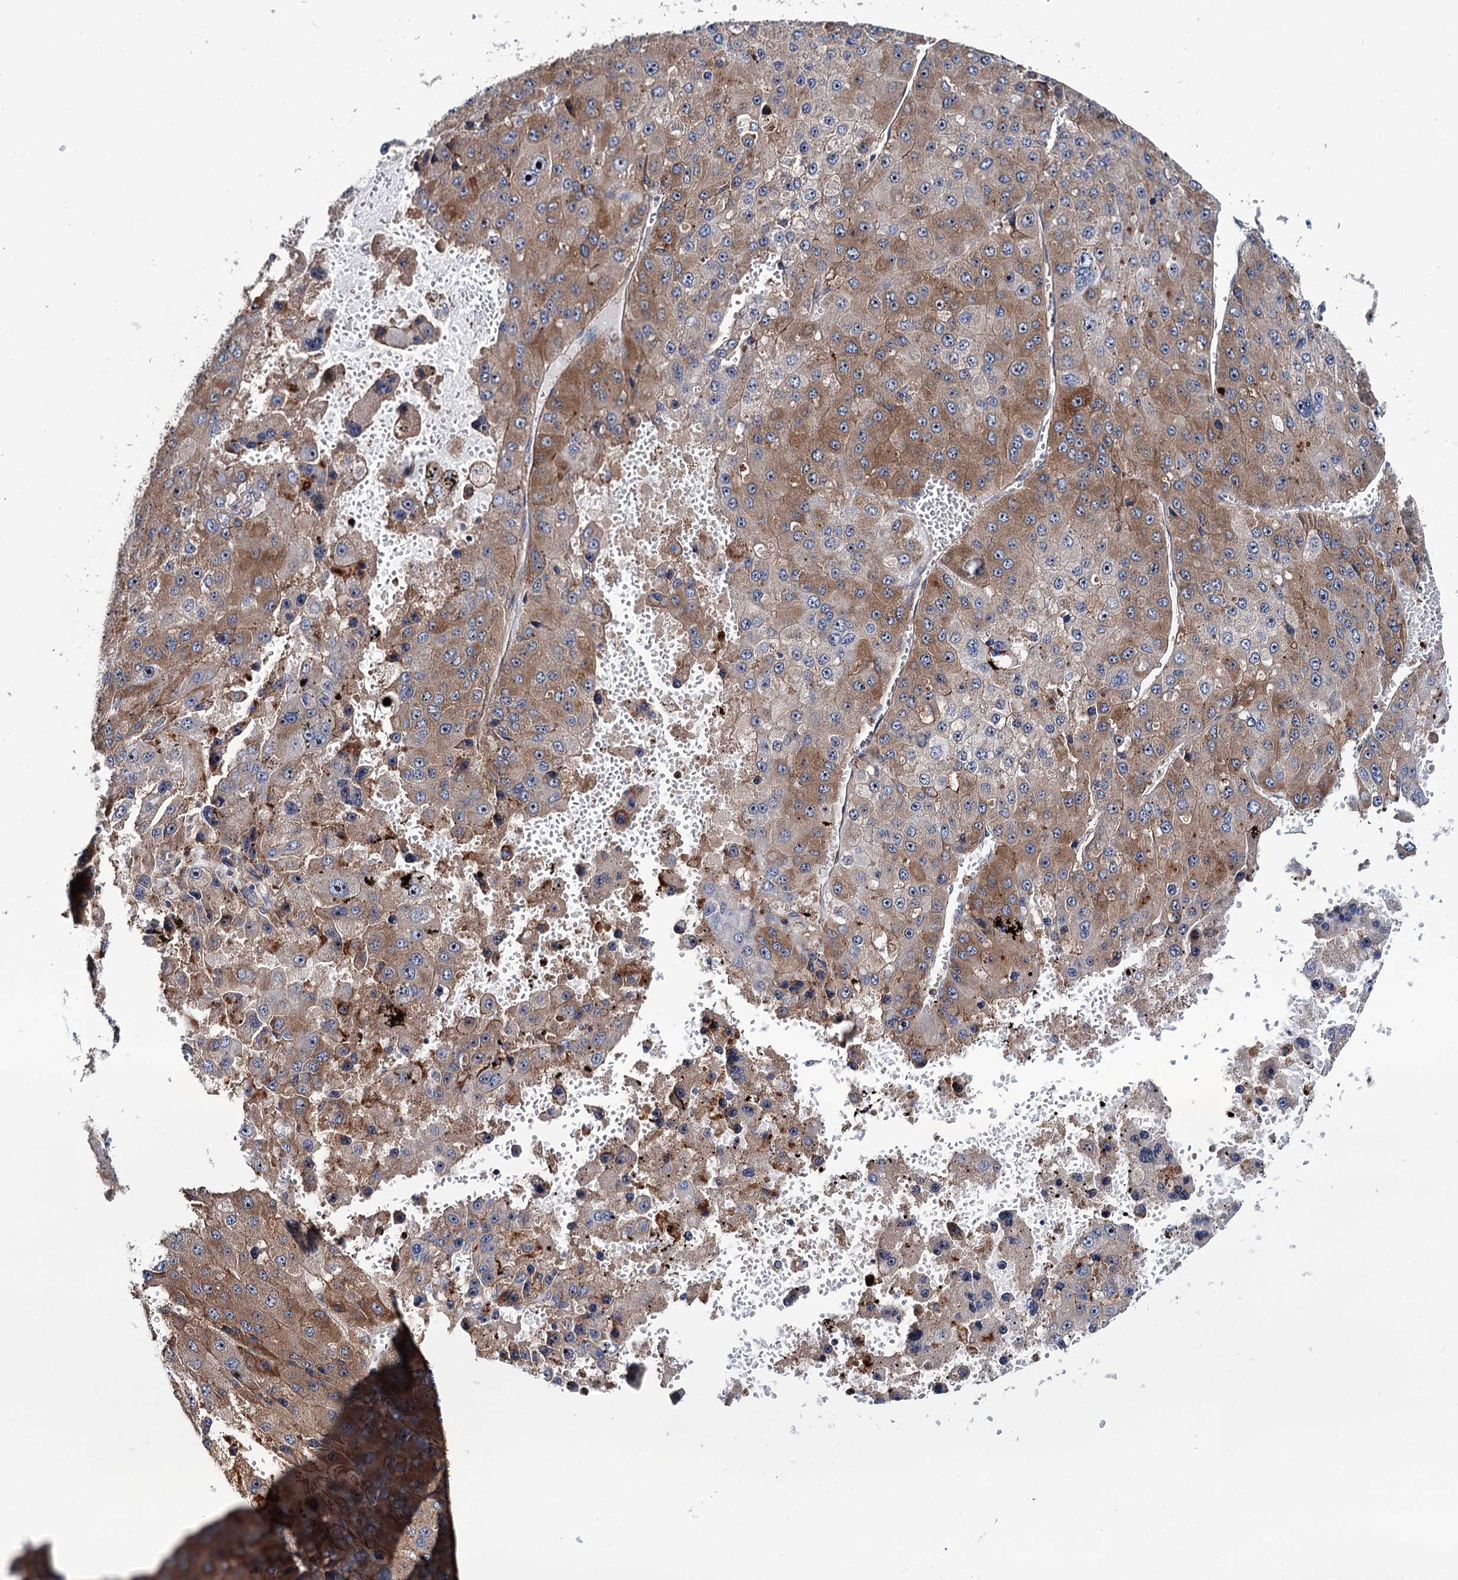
{"staining": {"intensity": "moderate", "quantity": ">75%", "location": "cytoplasmic/membranous"}, "tissue": "liver cancer", "cell_type": "Tumor cells", "image_type": "cancer", "snomed": [{"axis": "morphology", "description": "Carcinoma, Hepatocellular, NOS"}, {"axis": "topography", "description": "Liver"}], "caption": "Human hepatocellular carcinoma (liver) stained for a protein (brown) exhibits moderate cytoplasmic/membranous positive expression in approximately >75% of tumor cells.", "gene": "PTDSS2", "patient": {"sex": "female", "age": 73}}